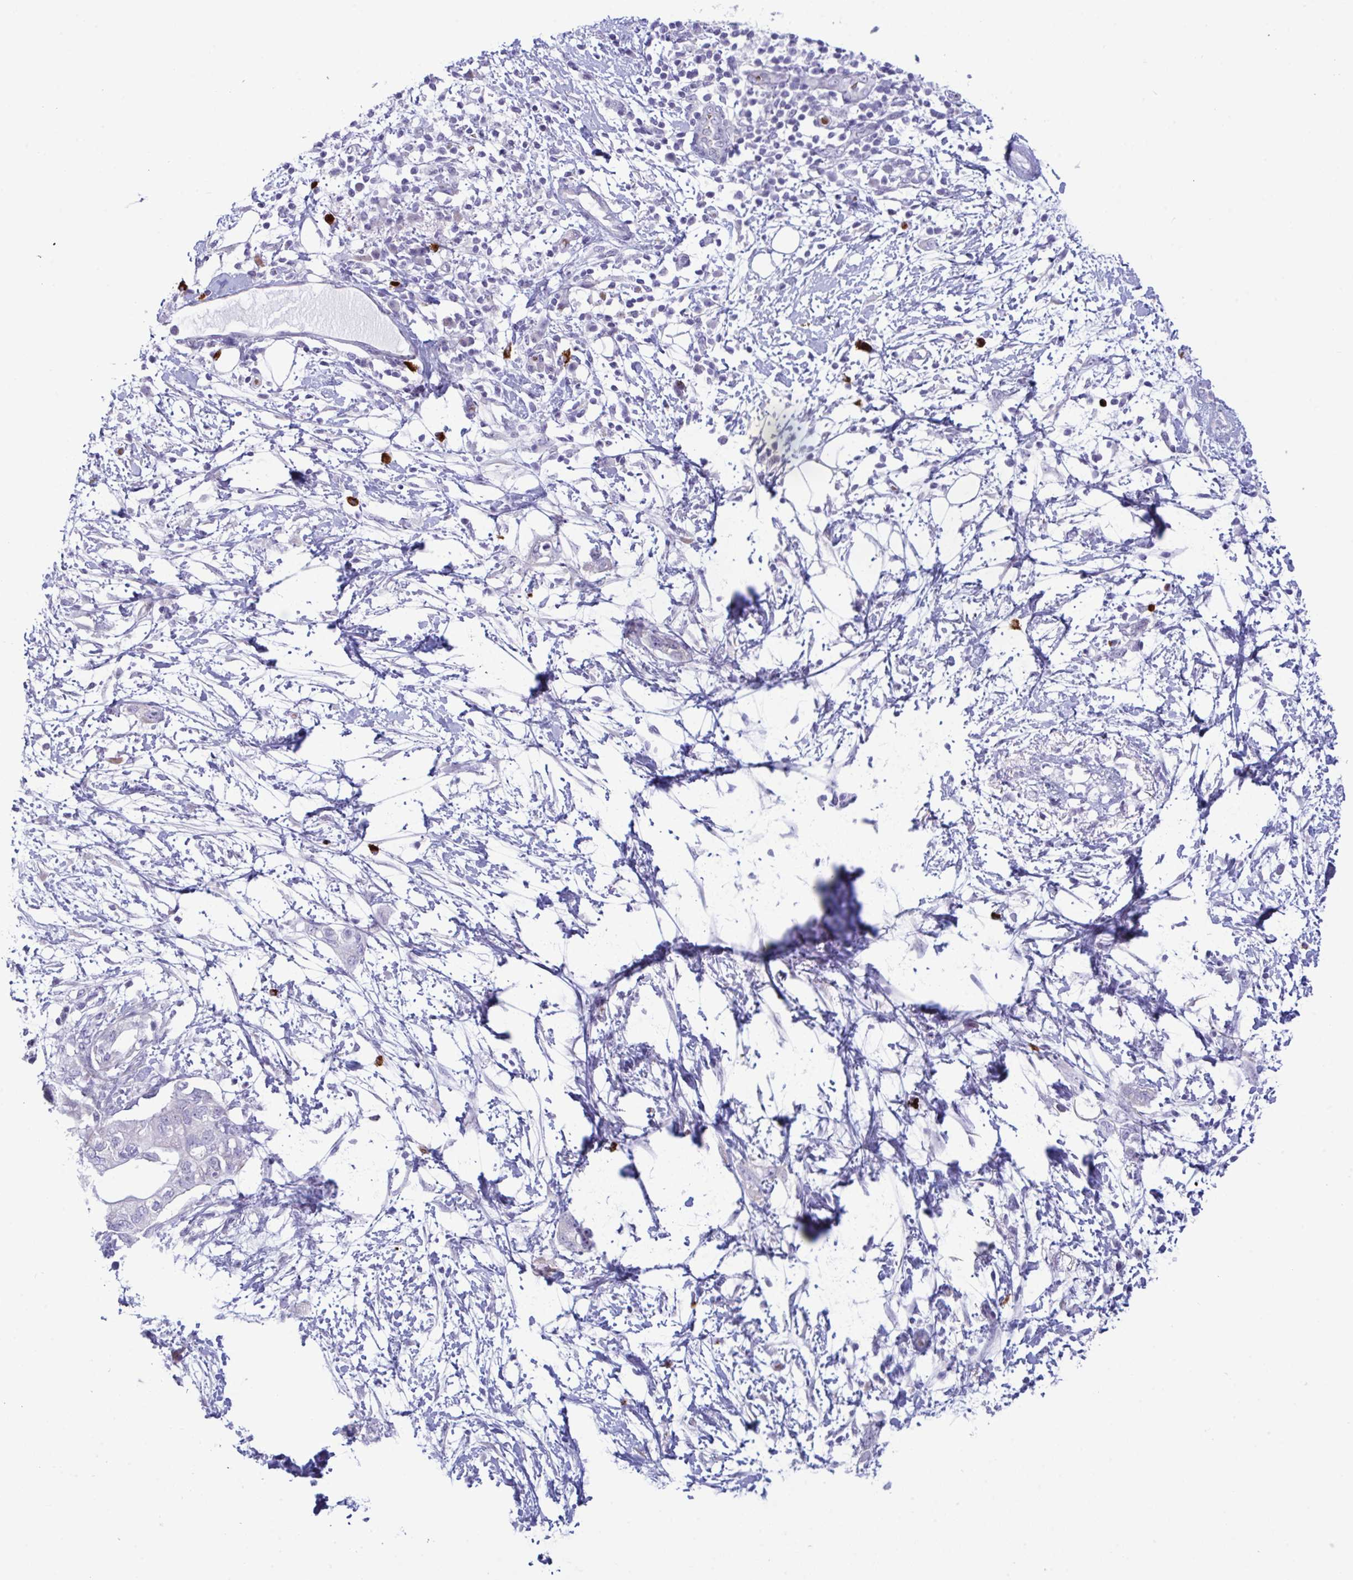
{"staining": {"intensity": "negative", "quantity": "none", "location": "none"}, "tissue": "pancreatic cancer", "cell_type": "Tumor cells", "image_type": "cancer", "snomed": [{"axis": "morphology", "description": "Adenocarcinoma, NOS"}, {"axis": "topography", "description": "Pancreas"}], "caption": "Immunohistochemical staining of pancreatic adenocarcinoma exhibits no significant positivity in tumor cells.", "gene": "ZNF684", "patient": {"sex": "female", "age": 72}}